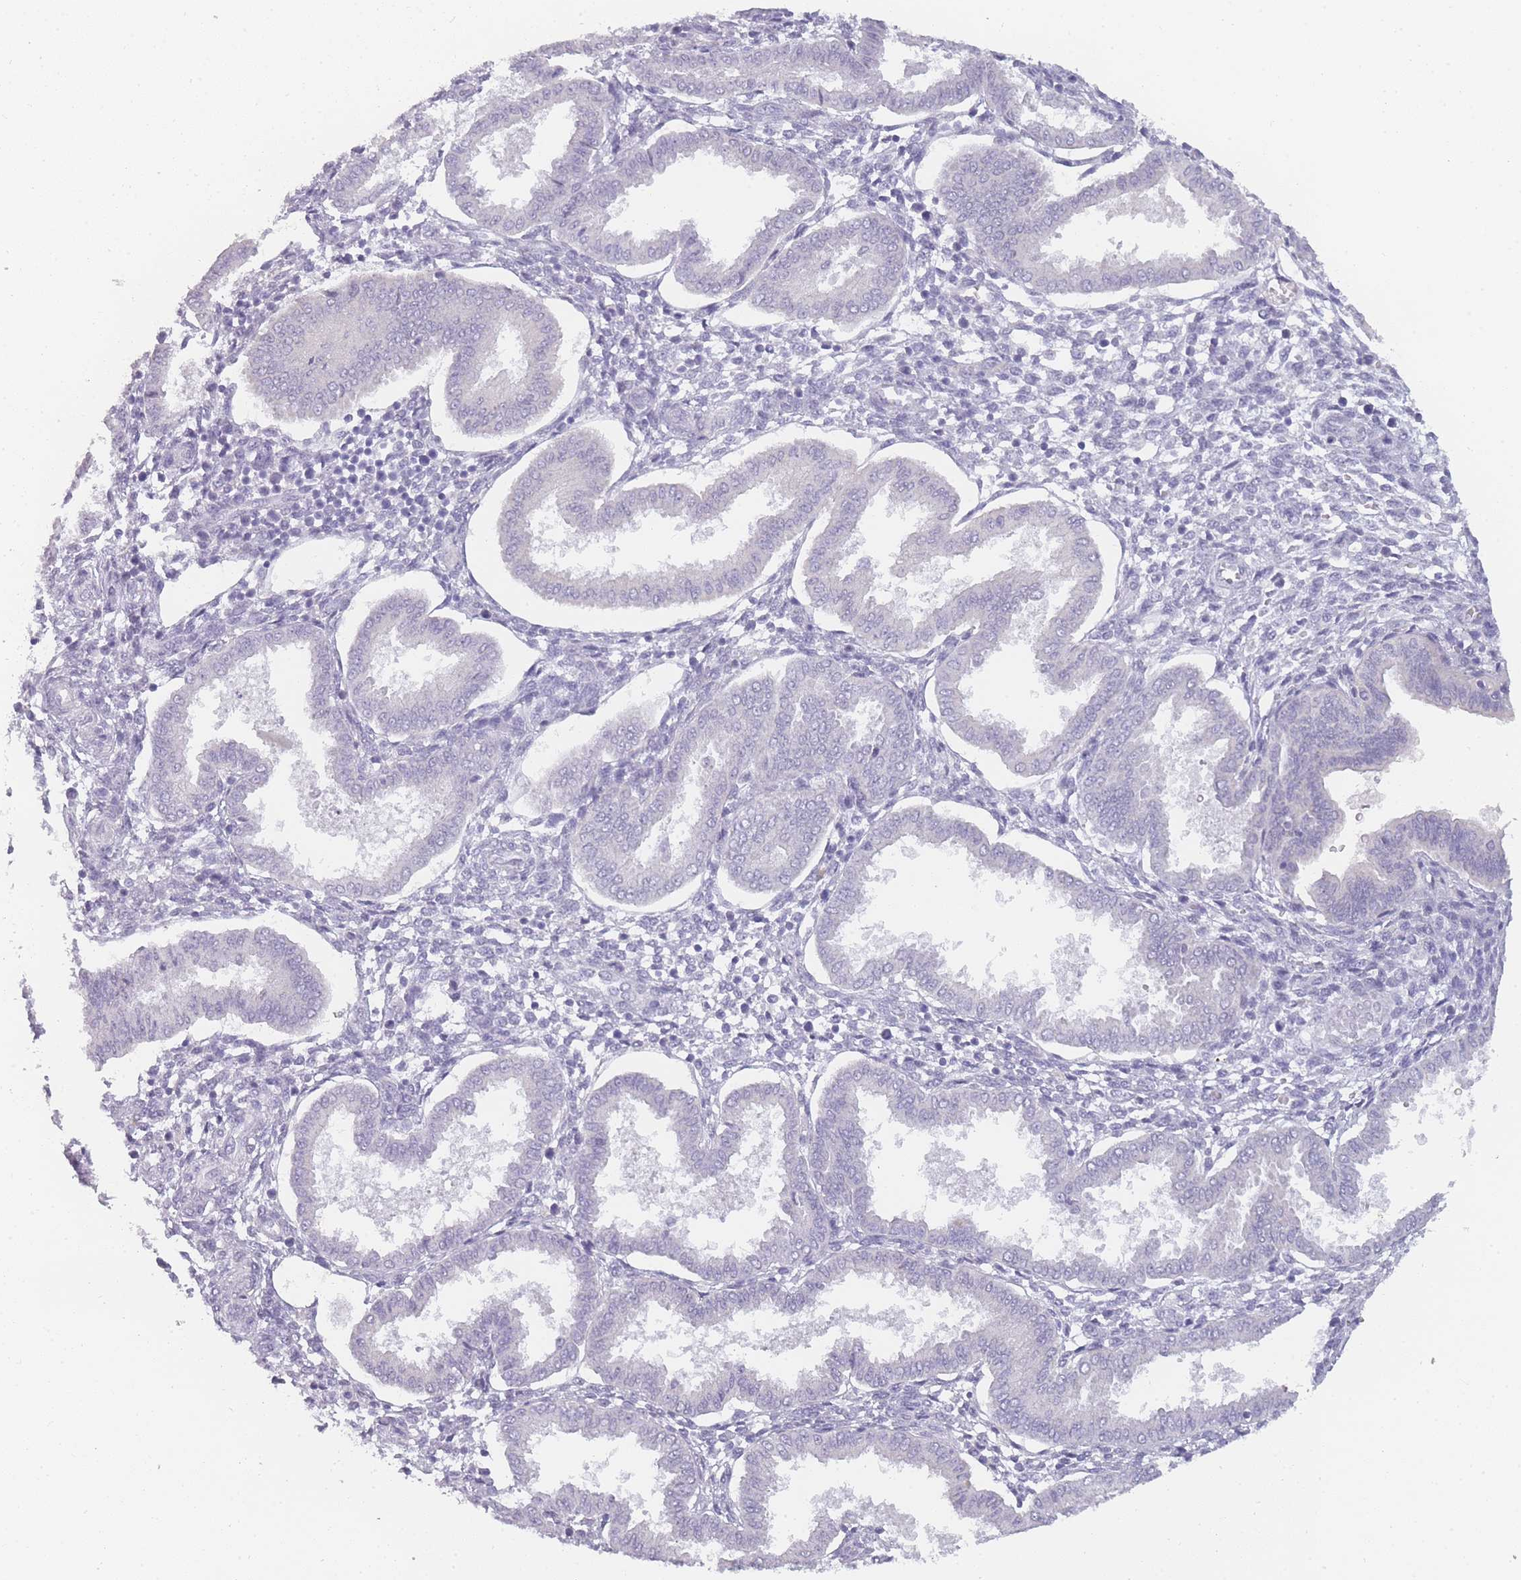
{"staining": {"intensity": "negative", "quantity": "none", "location": "none"}, "tissue": "endometrium", "cell_type": "Cells in endometrial stroma", "image_type": "normal", "snomed": [{"axis": "morphology", "description": "Normal tissue, NOS"}, {"axis": "topography", "description": "Endometrium"}], "caption": "An immunohistochemistry (IHC) histopathology image of unremarkable endometrium is shown. There is no staining in cells in endometrial stroma of endometrium. (DAB immunohistochemistry (IHC) visualized using brightfield microscopy, high magnification).", "gene": "INS", "patient": {"sex": "female", "age": 24}}